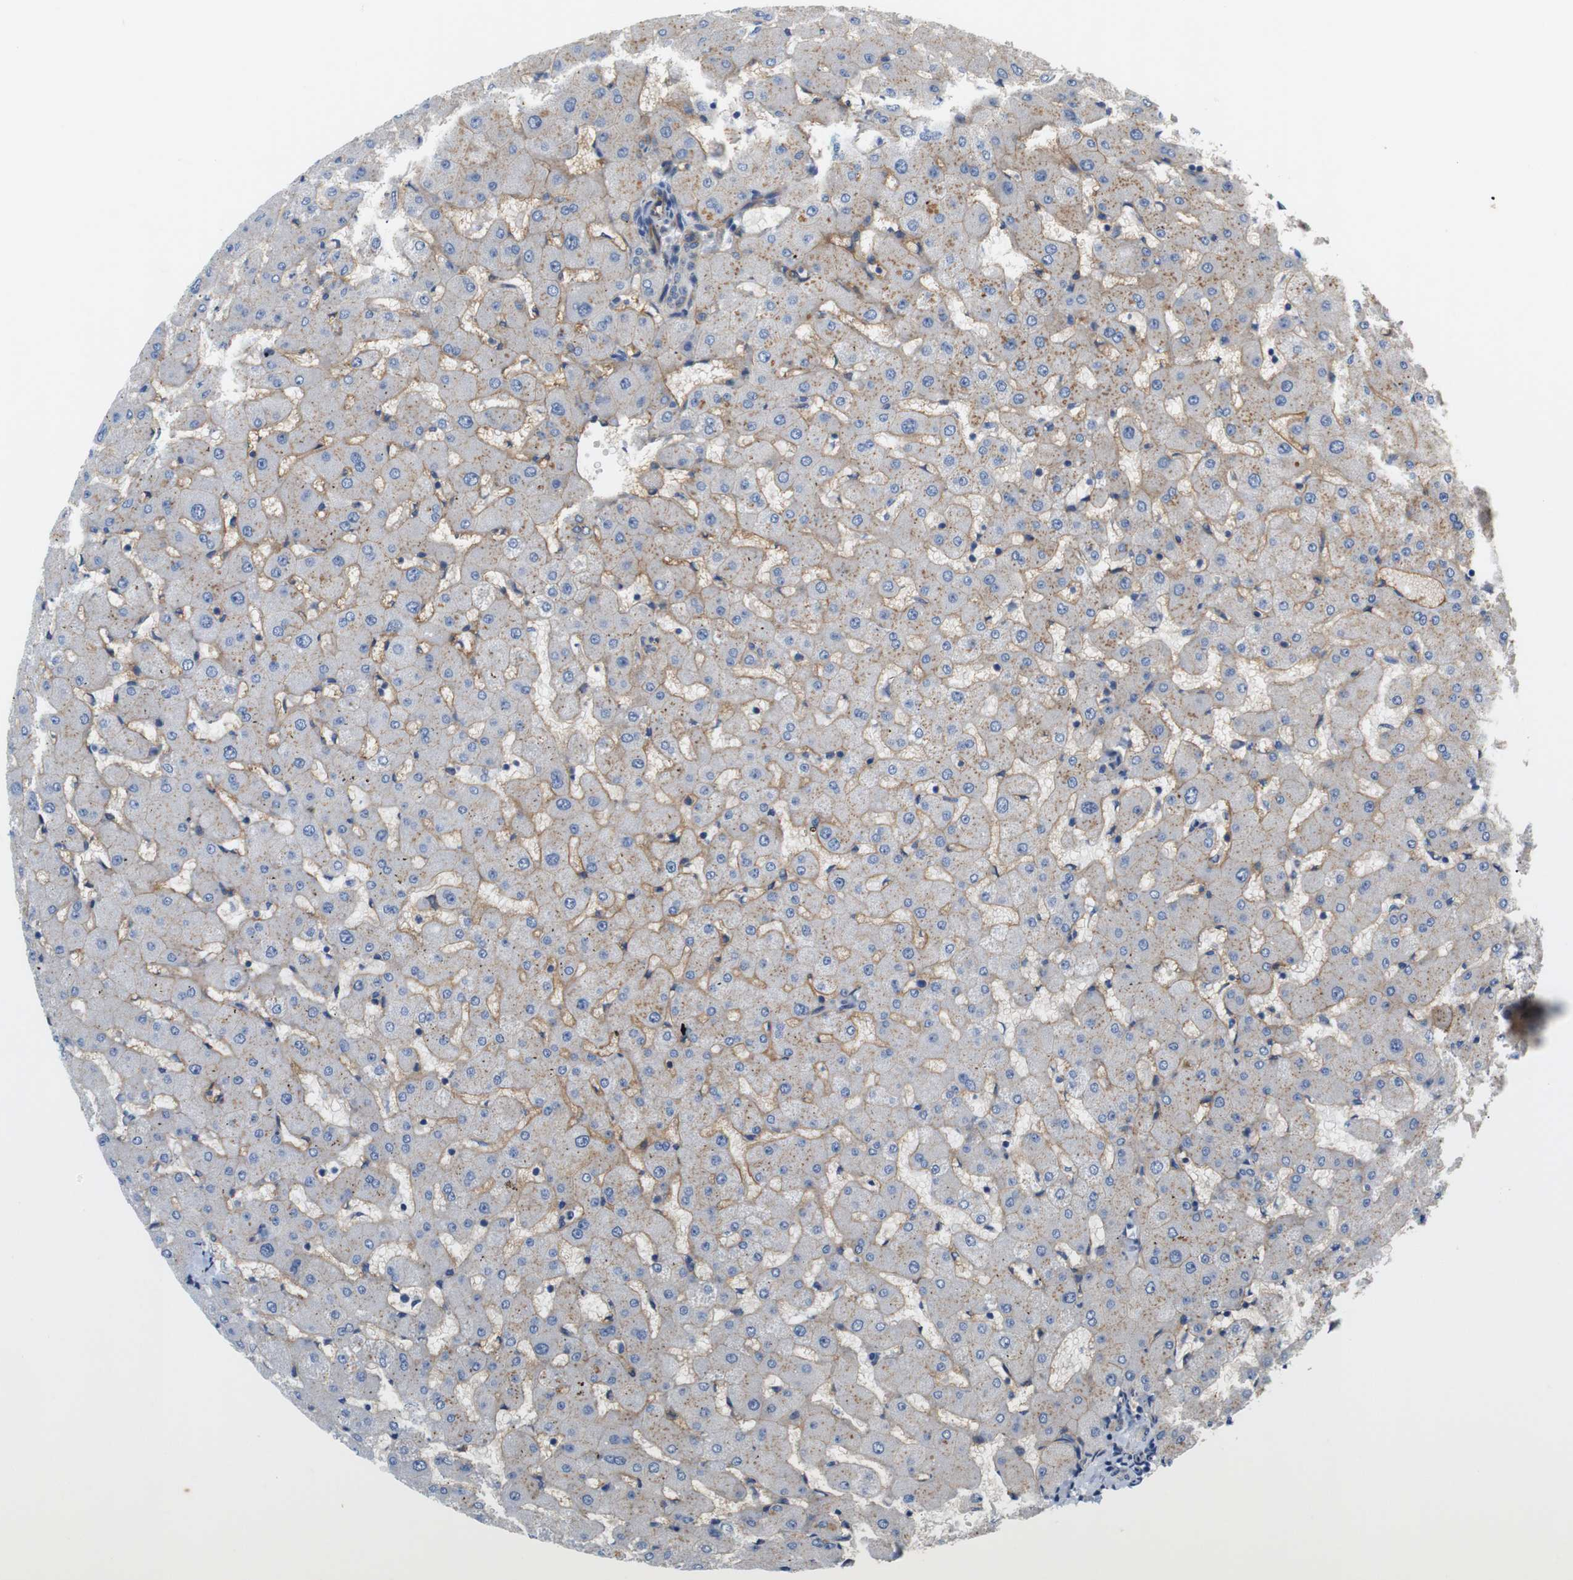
{"staining": {"intensity": "negative", "quantity": "none", "location": "none"}, "tissue": "liver", "cell_type": "Cholangiocytes", "image_type": "normal", "snomed": [{"axis": "morphology", "description": "Normal tissue, NOS"}, {"axis": "topography", "description": "Liver"}], "caption": "Cholangiocytes are negative for protein expression in unremarkable human liver.", "gene": "ITGA5", "patient": {"sex": "female", "age": 63}}